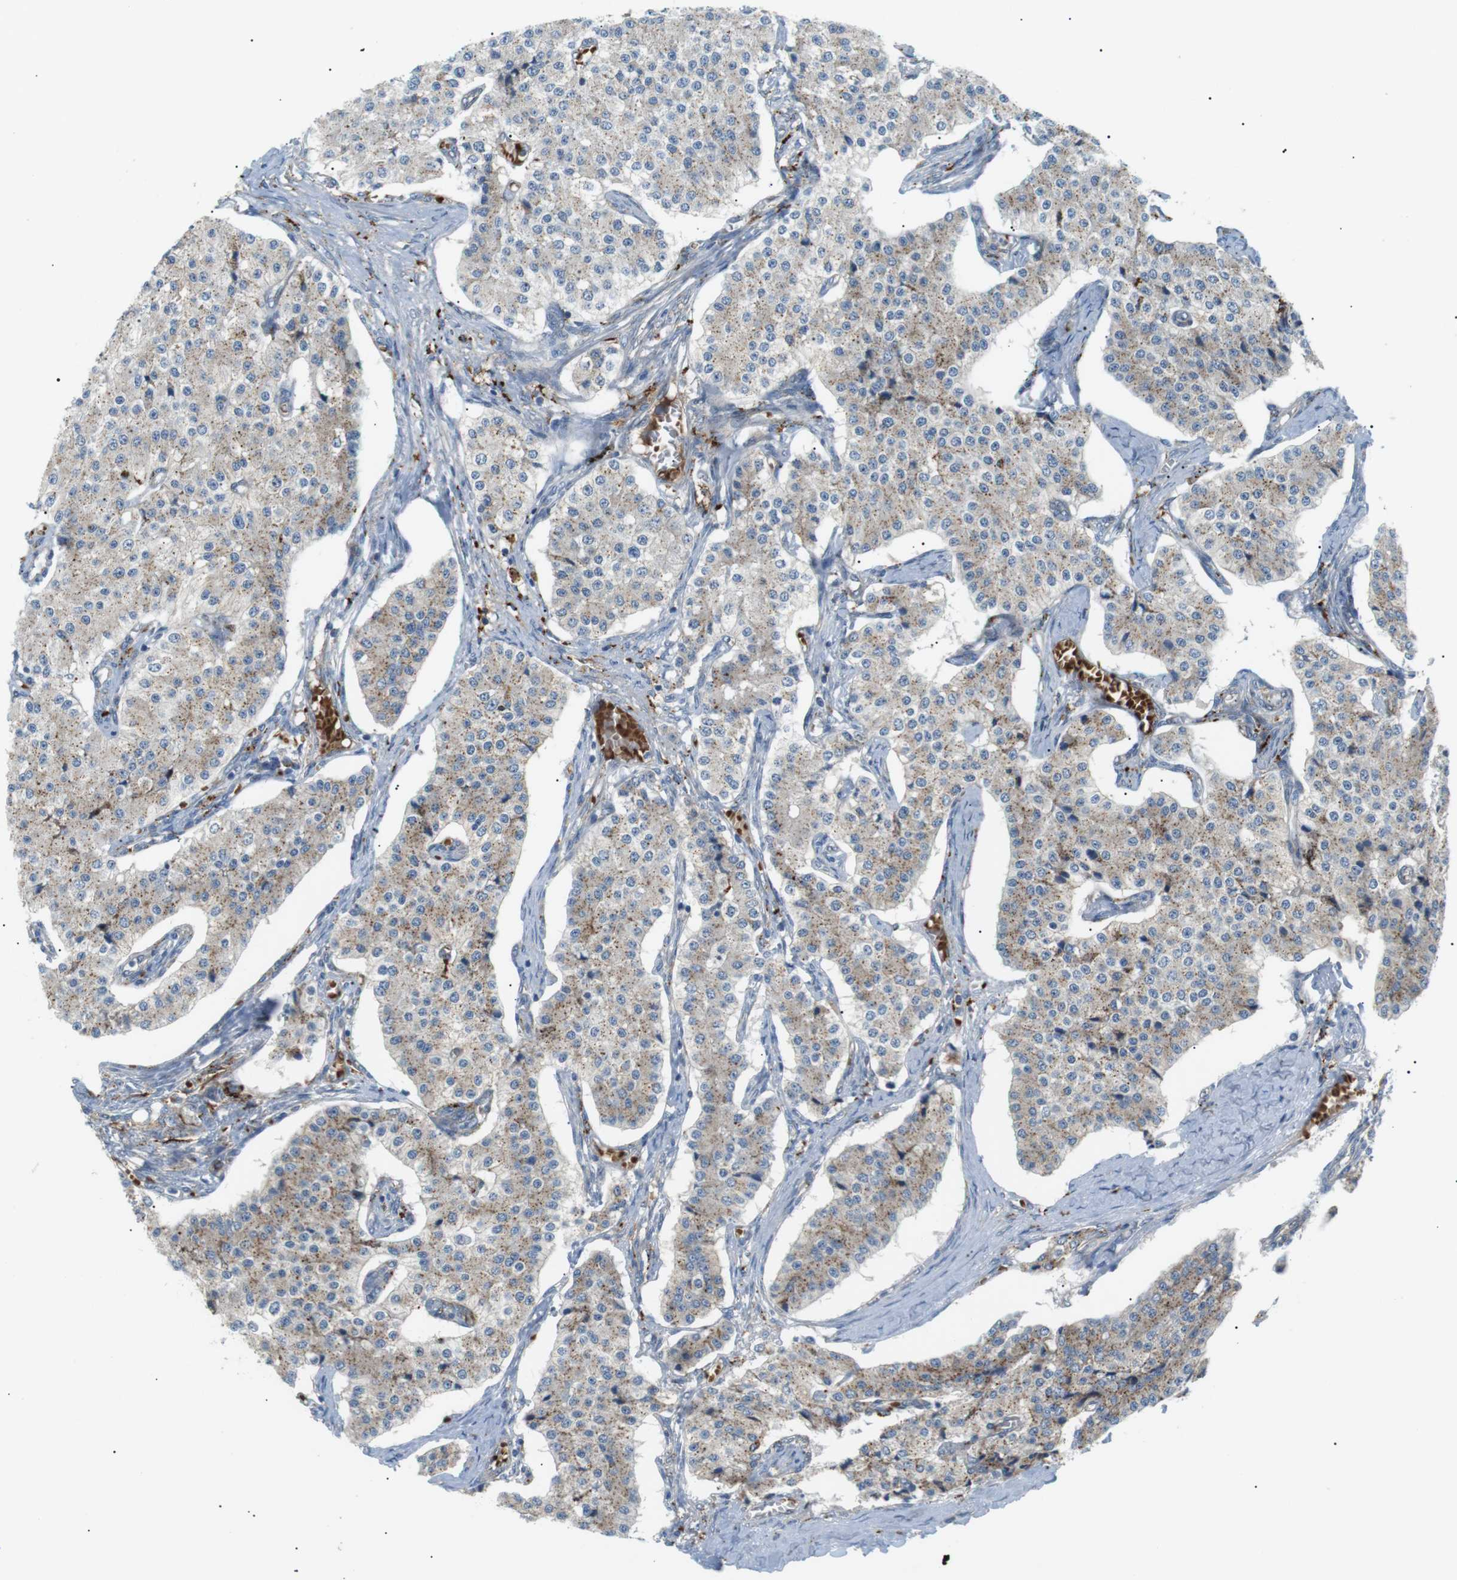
{"staining": {"intensity": "weak", "quantity": ">75%", "location": "cytoplasmic/membranous"}, "tissue": "carcinoid", "cell_type": "Tumor cells", "image_type": "cancer", "snomed": [{"axis": "morphology", "description": "Carcinoid, malignant, NOS"}, {"axis": "topography", "description": "Colon"}], "caption": "Protein expression analysis of human carcinoid (malignant) reveals weak cytoplasmic/membranous staining in approximately >75% of tumor cells.", "gene": "B4GALNT2", "patient": {"sex": "female", "age": 52}}